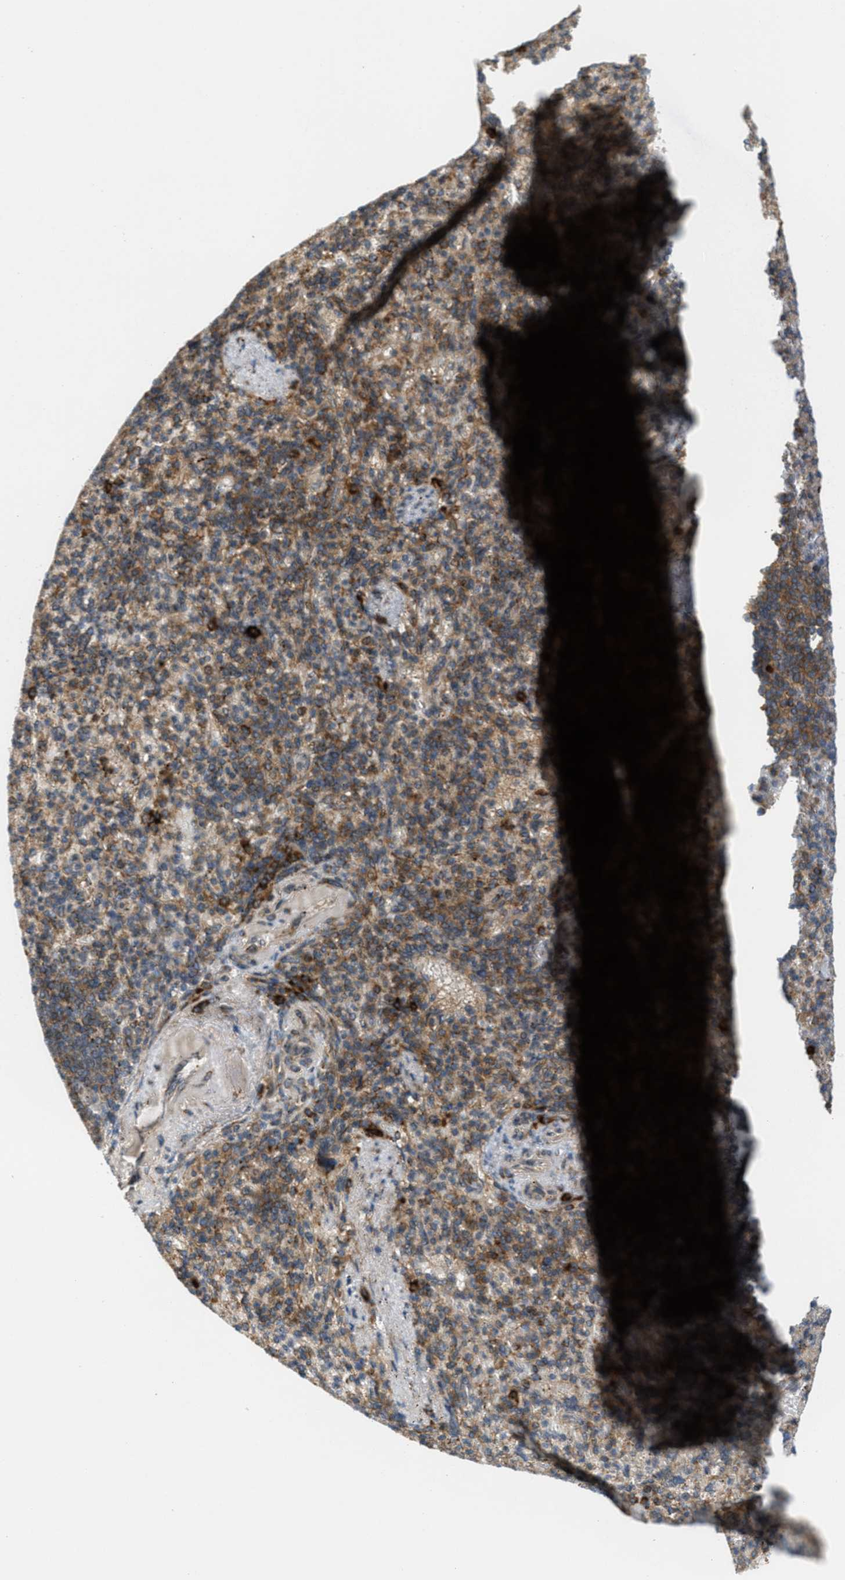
{"staining": {"intensity": "strong", "quantity": "<25%", "location": "cytoplasmic/membranous"}, "tissue": "spleen", "cell_type": "Cells in red pulp", "image_type": "normal", "snomed": [{"axis": "morphology", "description": "Normal tissue, NOS"}, {"axis": "topography", "description": "Spleen"}], "caption": "Immunohistochemistry (IHC) (DAB) staining of benign human spleen demonstrates strong cytoplasmic/membranous protein staining in about <25% of cells in red pulp.", "gene": "PCDH18", "patient": {"sex": "female", "age": 74}}